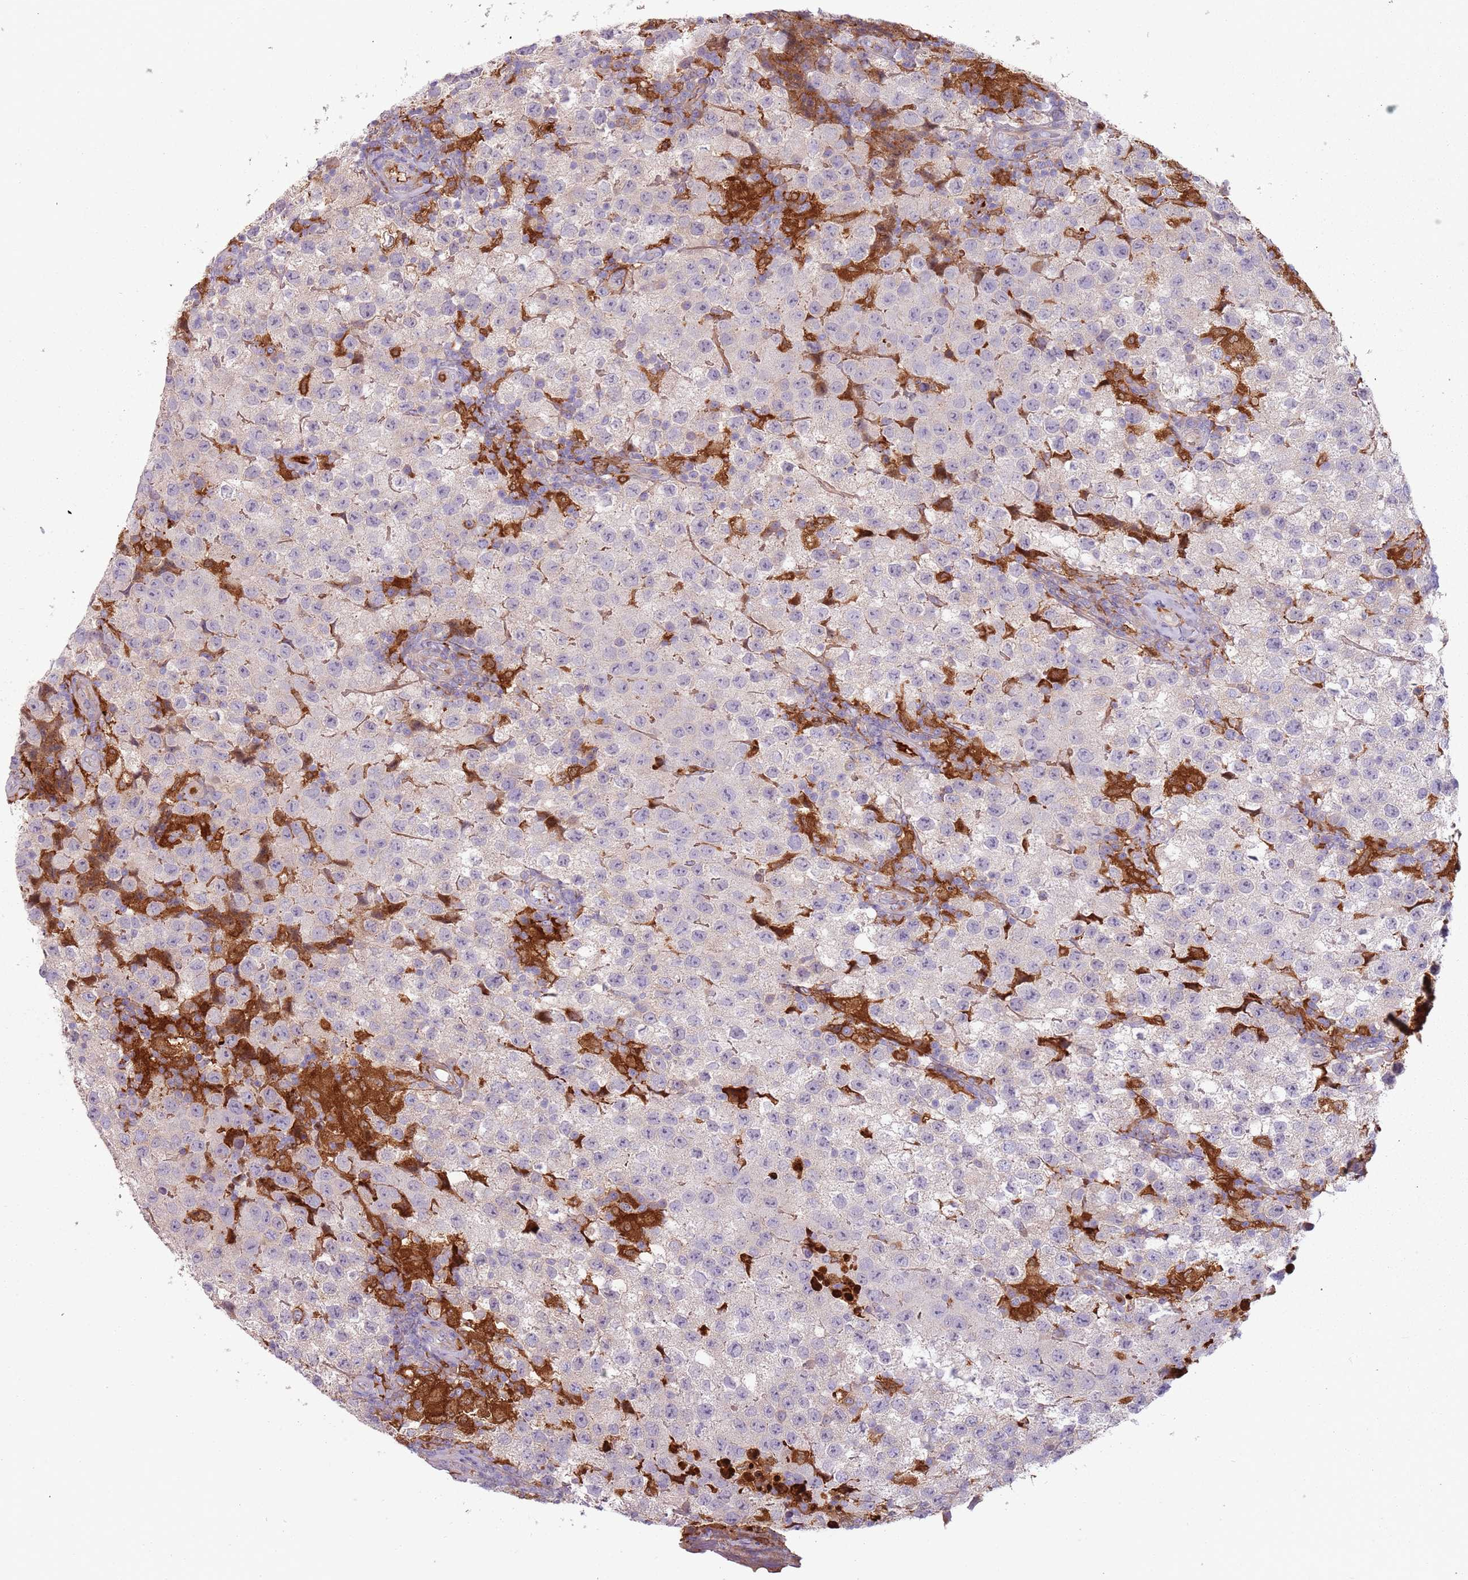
{"staining": {"intensity": "negative", "quantity": "none", "location": "none"}, "tissue": "testis cancer", "cell_type": "Tumor cells", "image_type": "cancer", "snomed": [{"axis": "morphology", "description": "Seminoma, NOS"}, {"axis": "morphology", "description": "Carcinoma, Embryonal, NOS"}, {"axis": "topography", "description": "Testis"}], "caption": "A histopathology image of testis cancer stained for a protein displays no brown staining in tumor cells. The staining is performed using DAB (3,3'-diaminobenzidine) brown chromogen with nuclei counter-stained in using hematoxylin.", "gene": "NADK", "patient": {"sex": "male", "age": 41}}